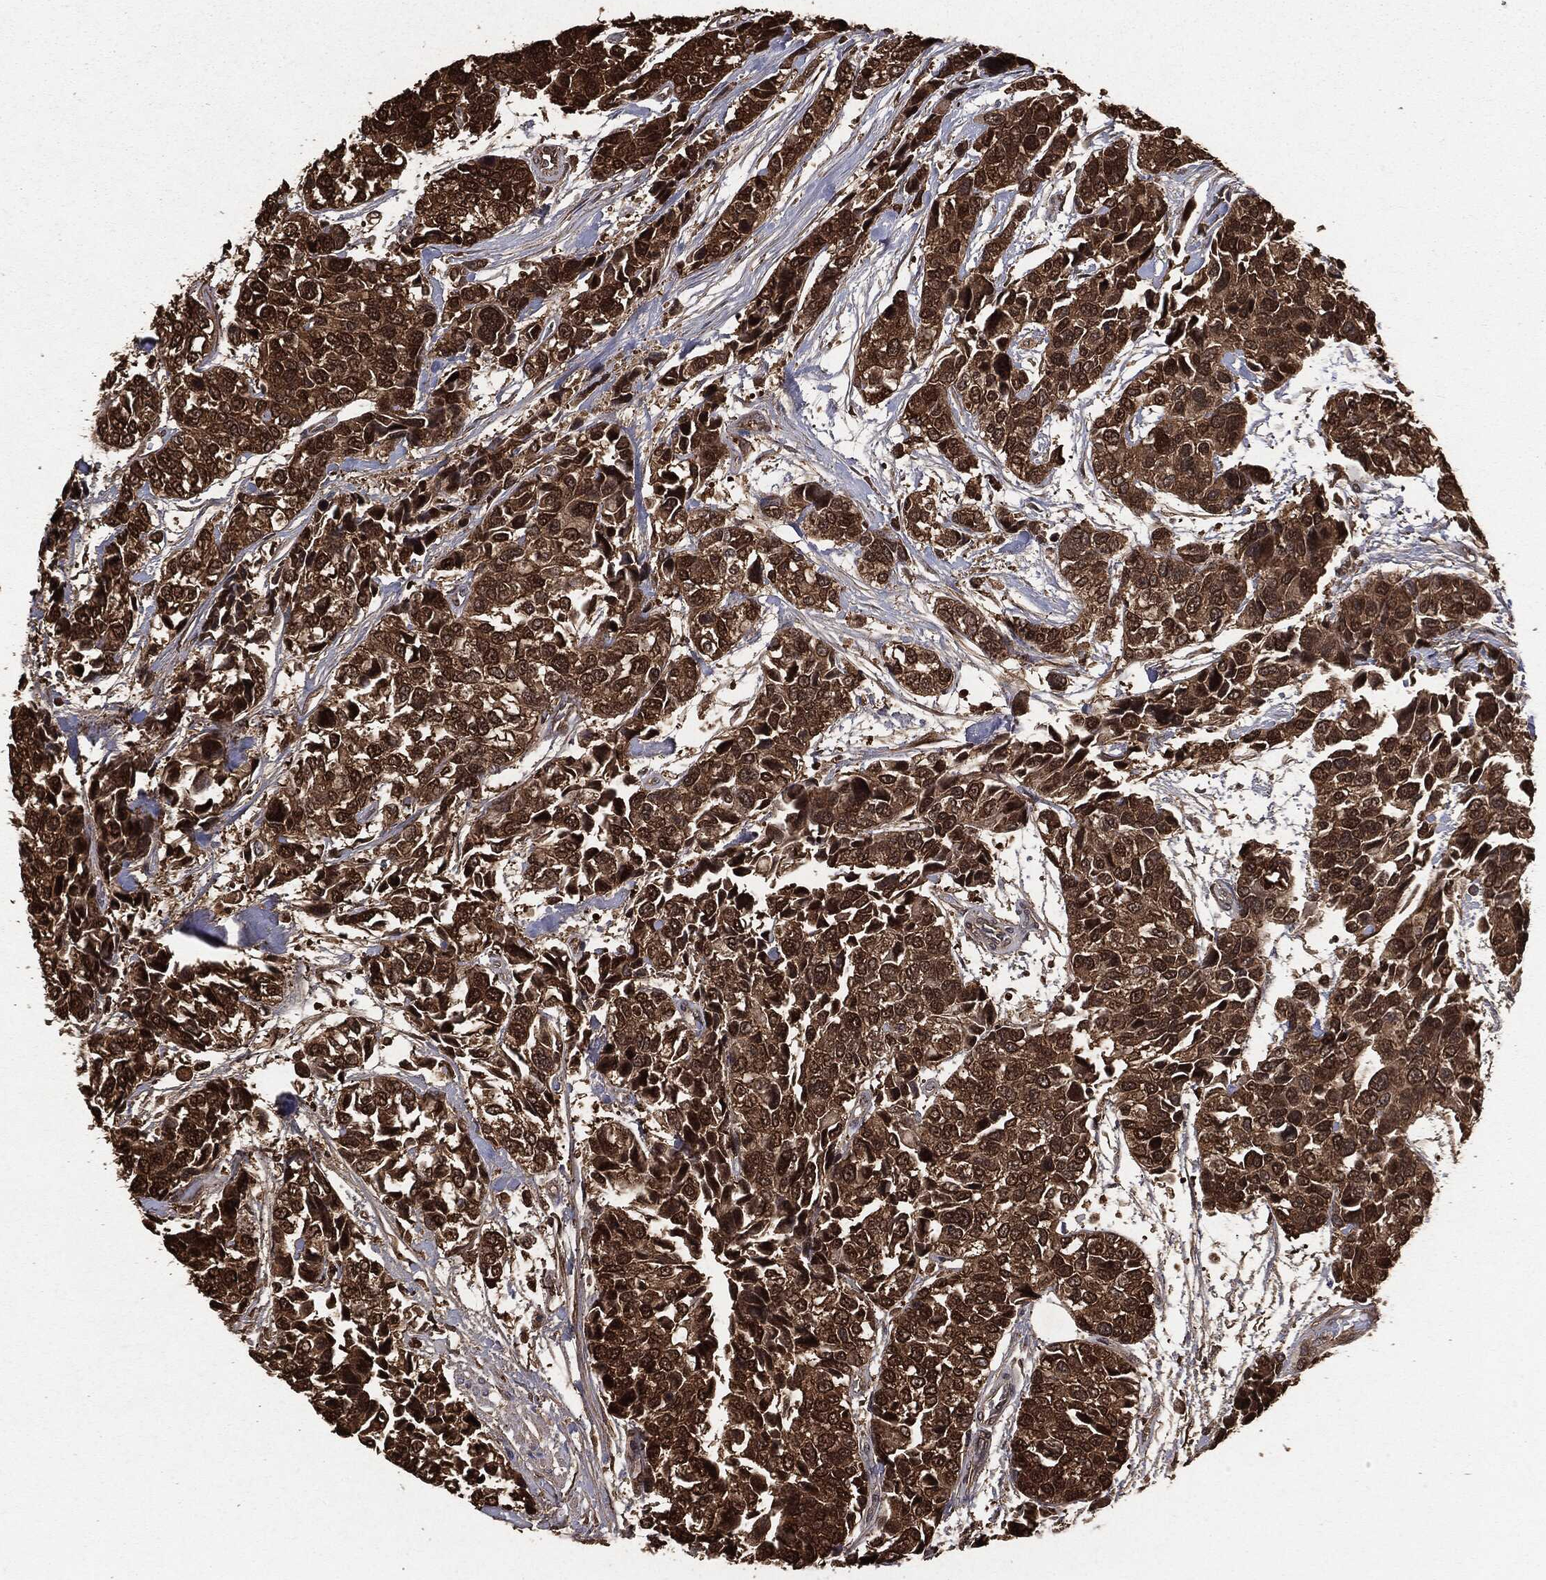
{"staining": {"intensity": "strong", "quantity": ">75%", "location": "cytoplasmic/membranous"}, "tissue": "urothelial cancer", "cell_type": "Tumor cells", "image_type": "cancer", "snomed": [{"axis": "morphology", "description": "Urothelial carcinoma, High grade"}, {"axis": "topography", "description": "Urinary bladder"}], "caption": "Protein staining of urothelial cancer tissue exhibits strong cytoplasmic/membranous staining in about >75% of tumor cells.", "gene": "NME1", "patient": {"sex": "male", "age": 77}}